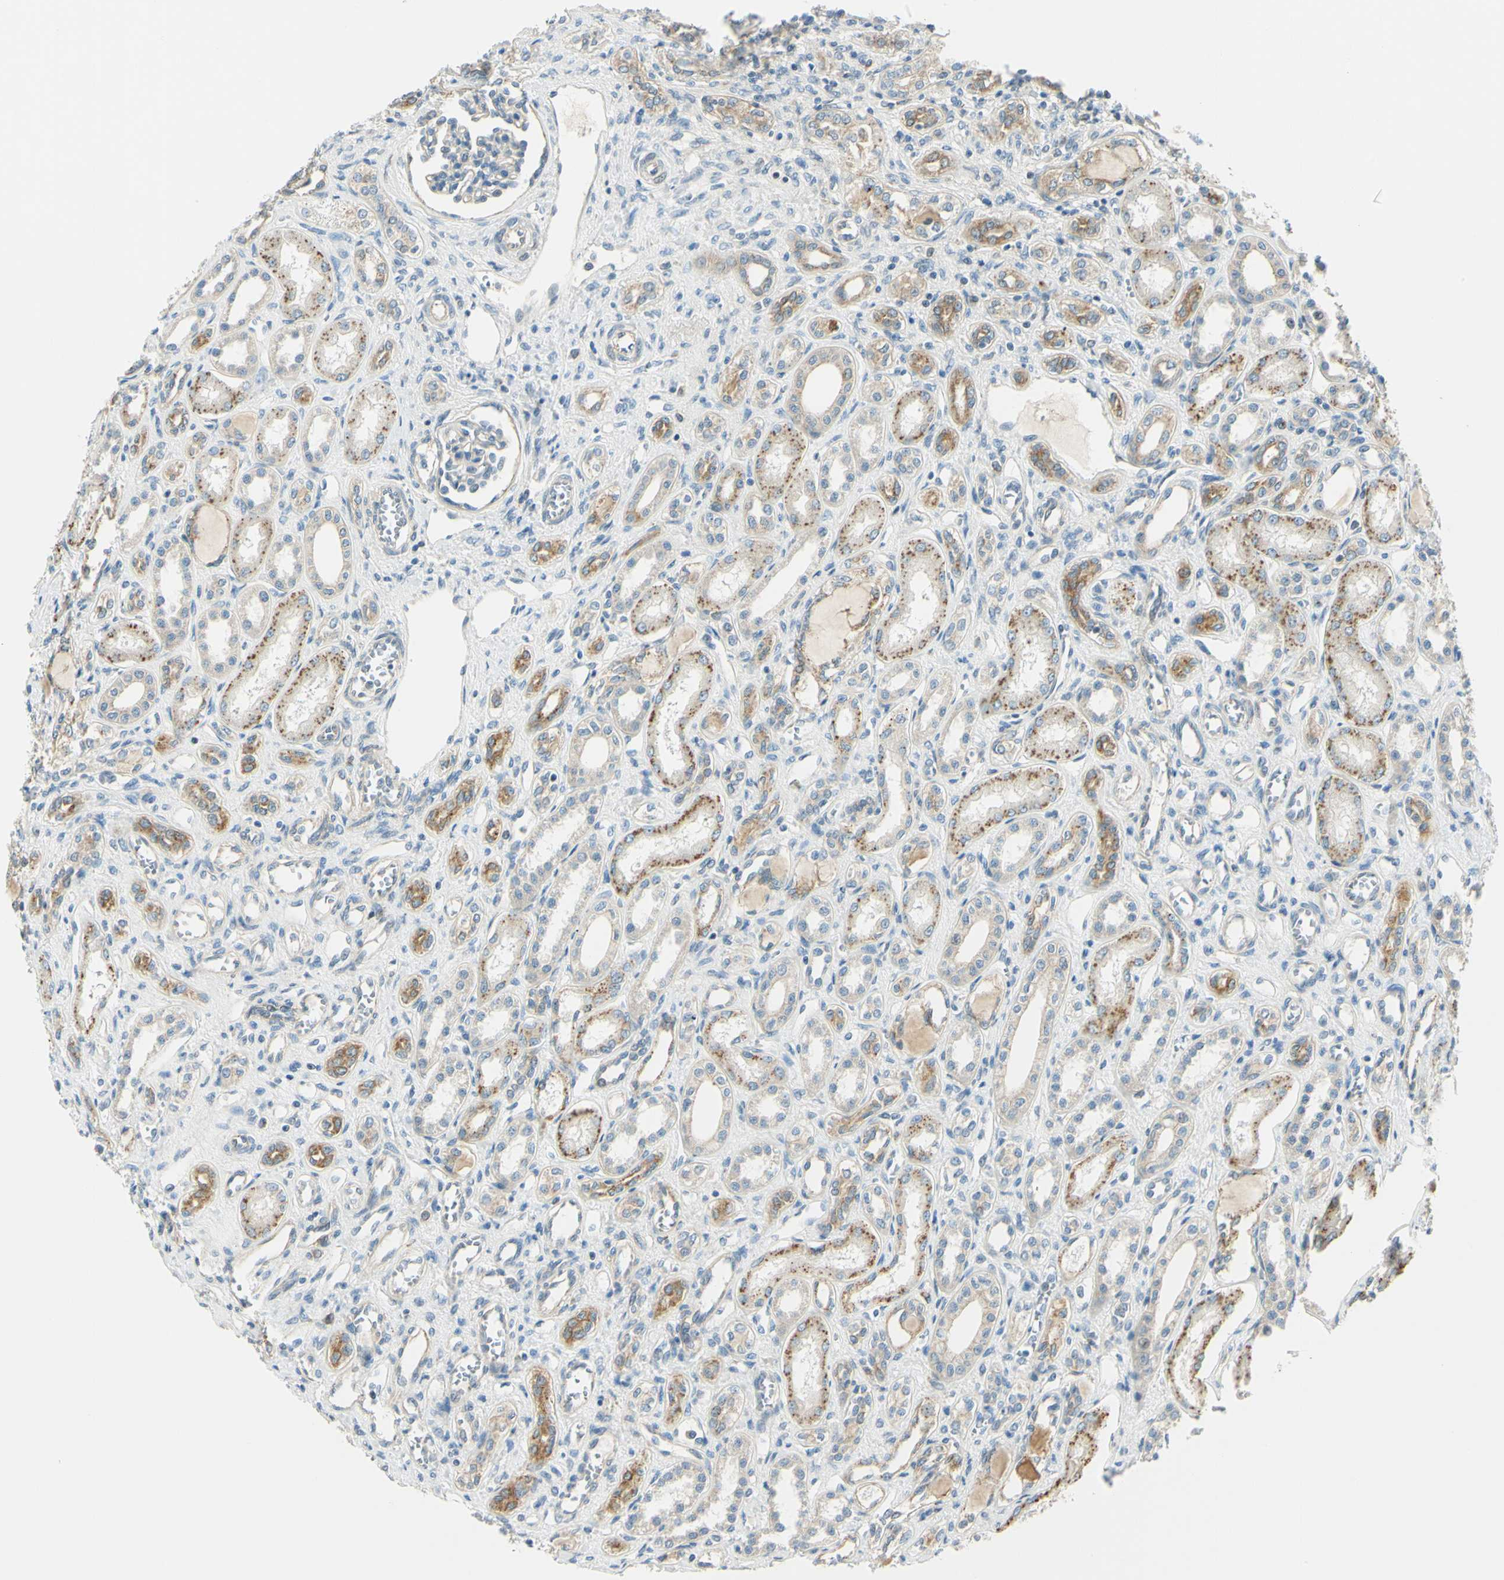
{"staining": {"intensity": "negative", "quantity": "none", "location": "none"}, "tissue": "kidney", "cell_type": "Cells in glomeruli", "image_type": "normal", "snomed": [{"axis": "morphology", "description": "Normal tissue, NOS"}, {"axis": "topography", "description": "Kidney"}], "caption": "Immunohistochemistry photomicrograph of benign kidney: human kidney stained with DAB (3,3'-diaminobenzidine) reveals no significant protein positivity in cells in glomeruli.", "gene": "LAMA3", "patient": {"sex": "male", "age": 7}}